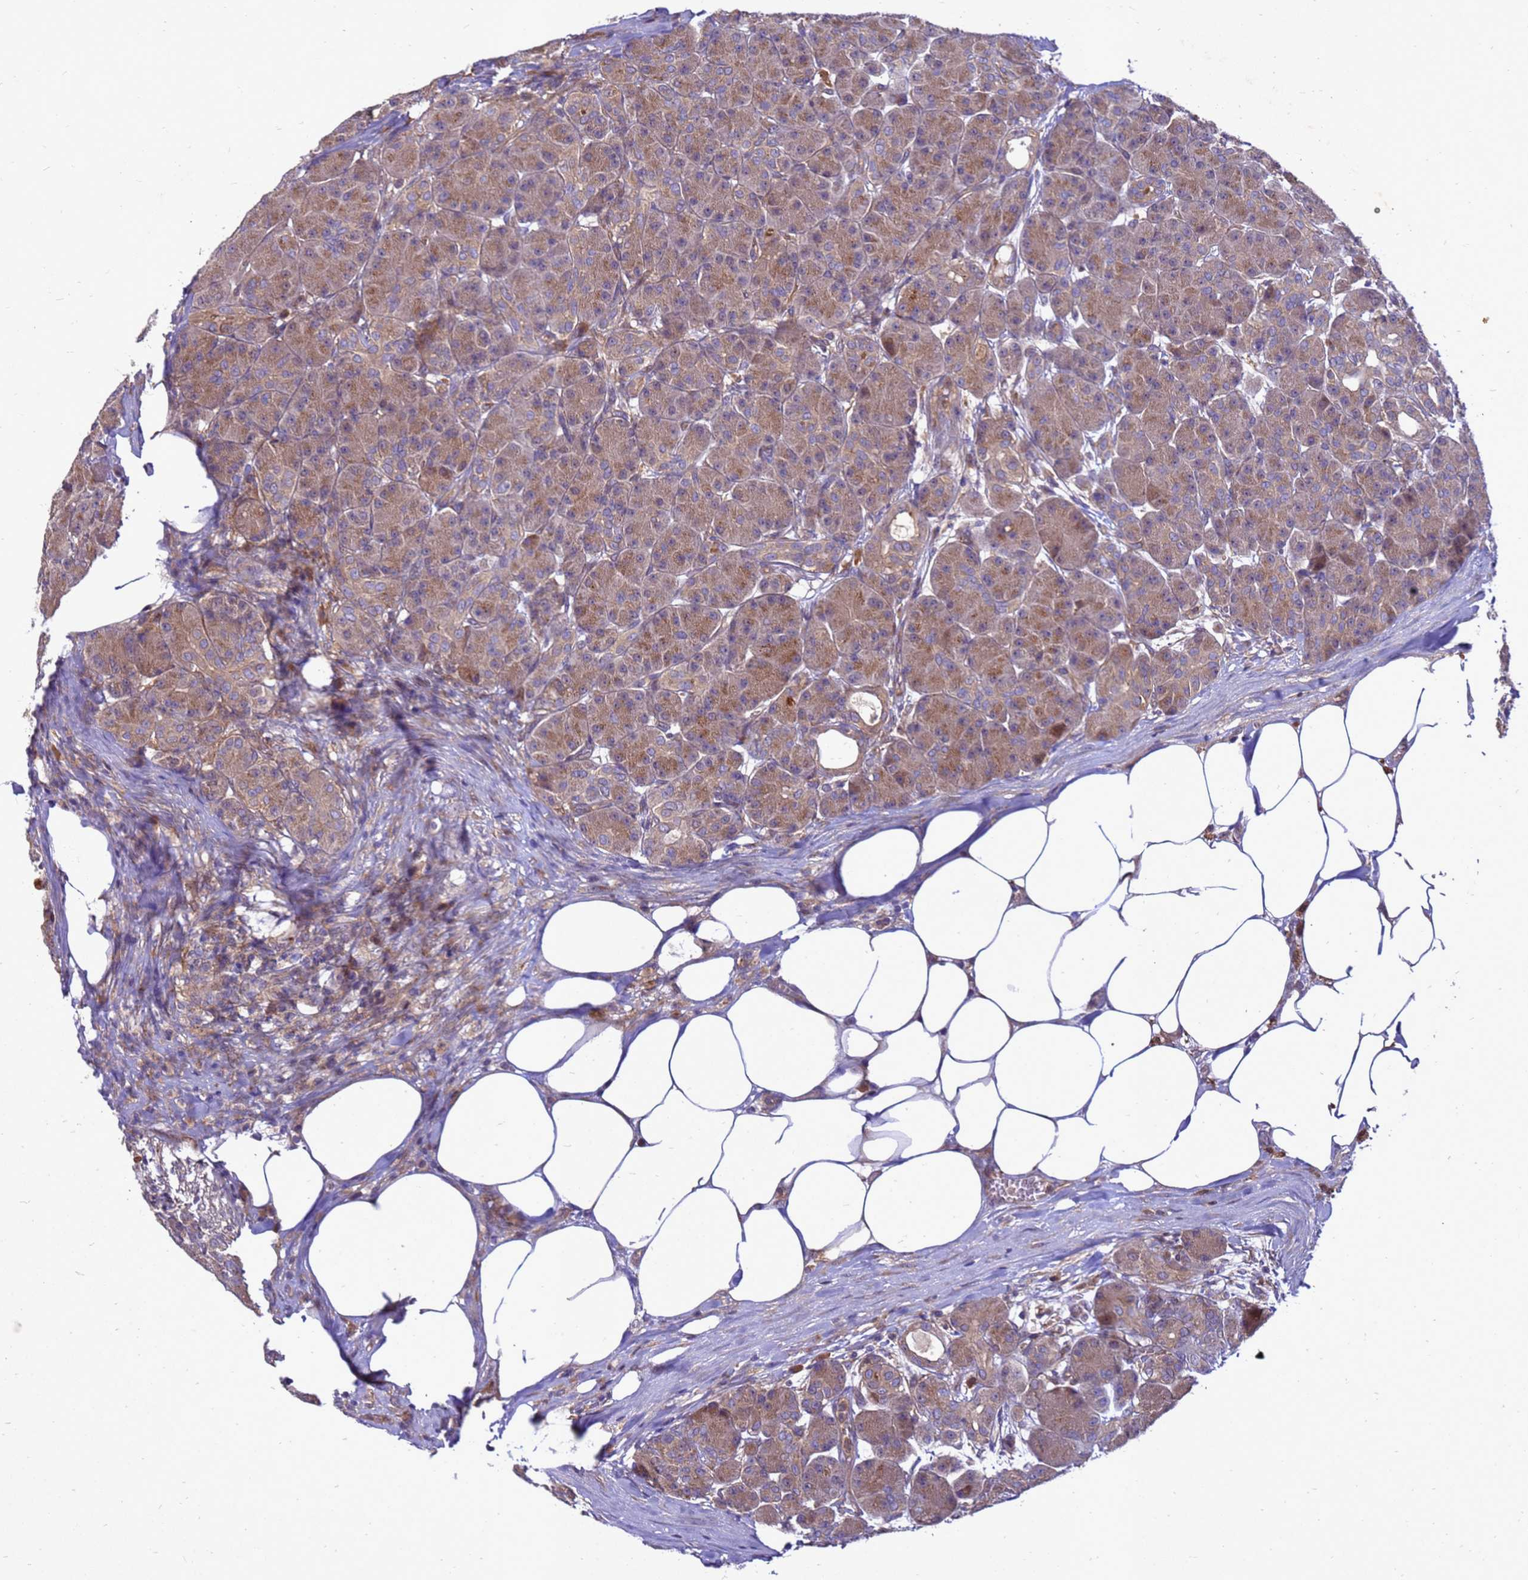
{"staining": {"intensity": "moderate", "quantity": ">75%", "location": "cytoplasmic/membranous"}, "tissue": "pancreas", "cell_type": "Exocrine glandular cells", "image_type": "normal", "snomed": [{"axis": "morphology", "description": "Normal tissue, NOS"}, {"axis": "topography", "description": "Pancreas"}], "caption": "IHC staining of normal pancreas, which shows medium levels of moderate cytoplasmic/membranous expression in about >75% of exocrine glandular cells indicating moderate cytoplasmic/membranous protein expression. The staining was performed using DAB (brown) for protein detection and nuclei were counterstained in hematoxylin (blue).", "gene": "RNF215", "patient": {"sex": "male", "age": 63}}